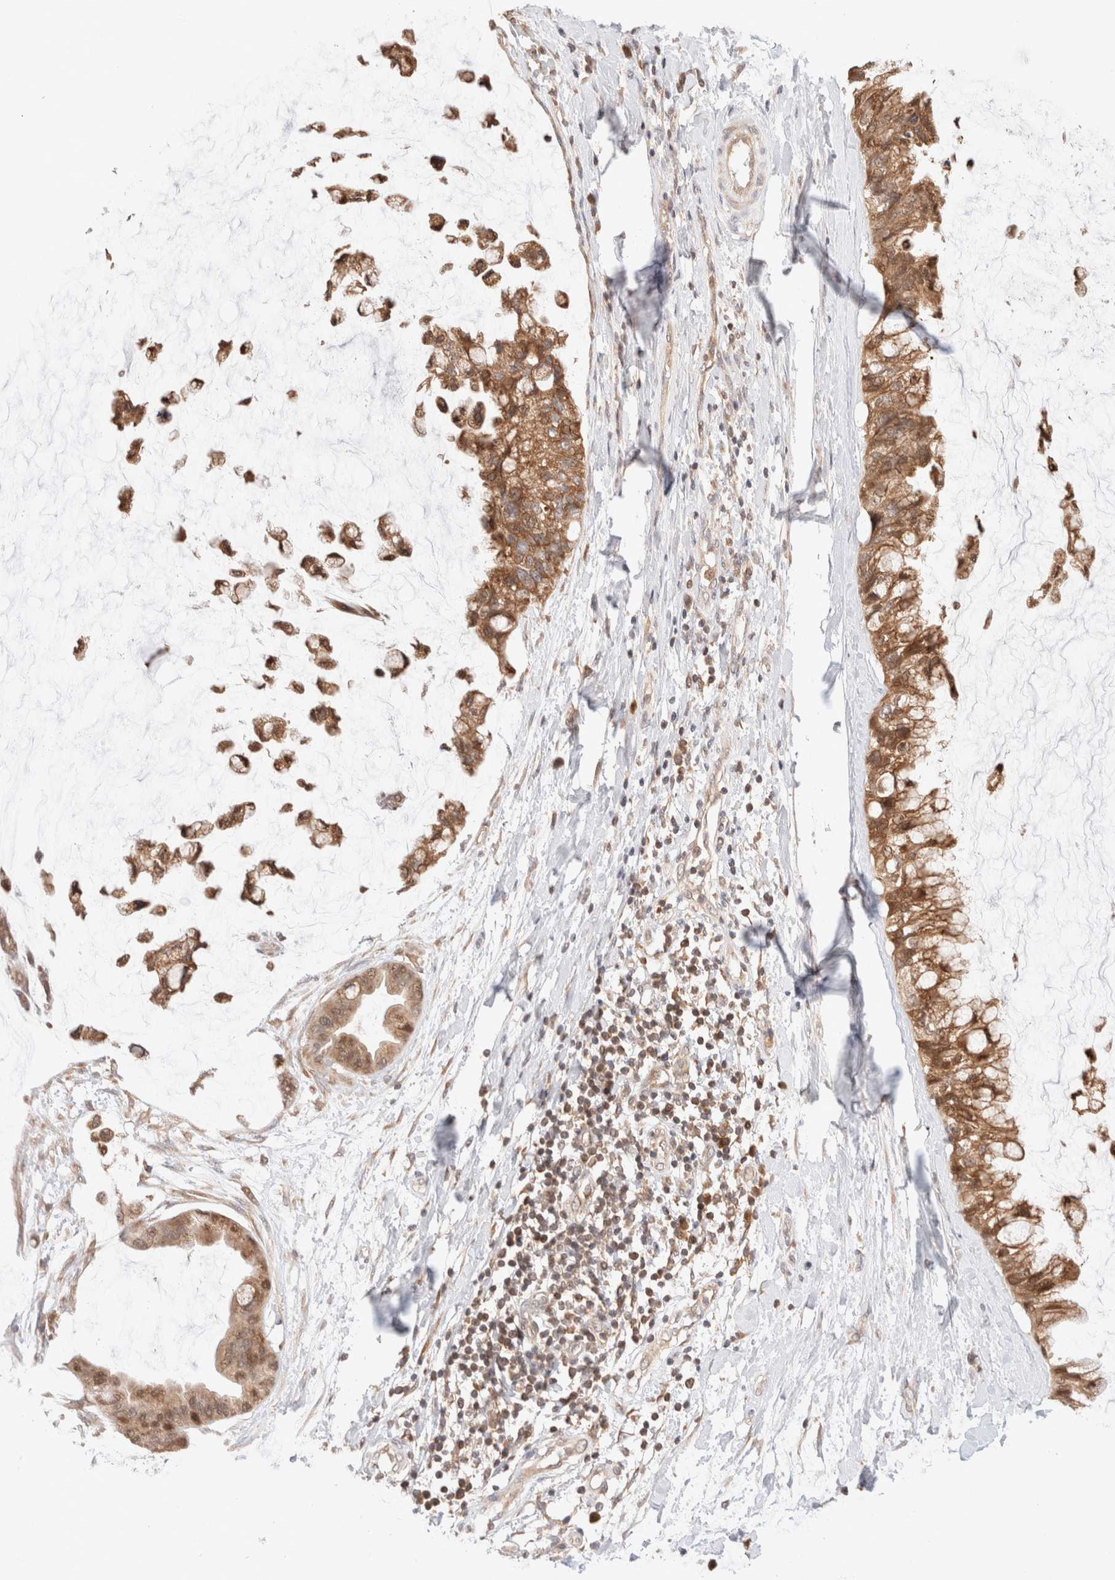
{"staining": {"intensity": "moderate", "quantity": ">75%", "location": "cytoplasmic/membranous"}, "tissue": "ovarian cancer", "cell_type": "Tumor cells", "image_type": "cancer", "snomed": [{"axis": "morphology", "description": "Cystadenocarcinoma, mucinous, NOS"}, {"axis": "topography", "description": "Ovary"}], "caption": "Immunohistochemistry photomicrograph of neoplastic tissue: human mucinous cystadenocarcinoma (ovarian) stained using IHC demonstrates medium levels of moderate protein expression localized specifically in the cytoplasmic/membranous of tumor cells, appearing as a cytoplasmic/membranous brown color.", "gene": "XKR4", "patient": {"sex": "female", "age": 39}}